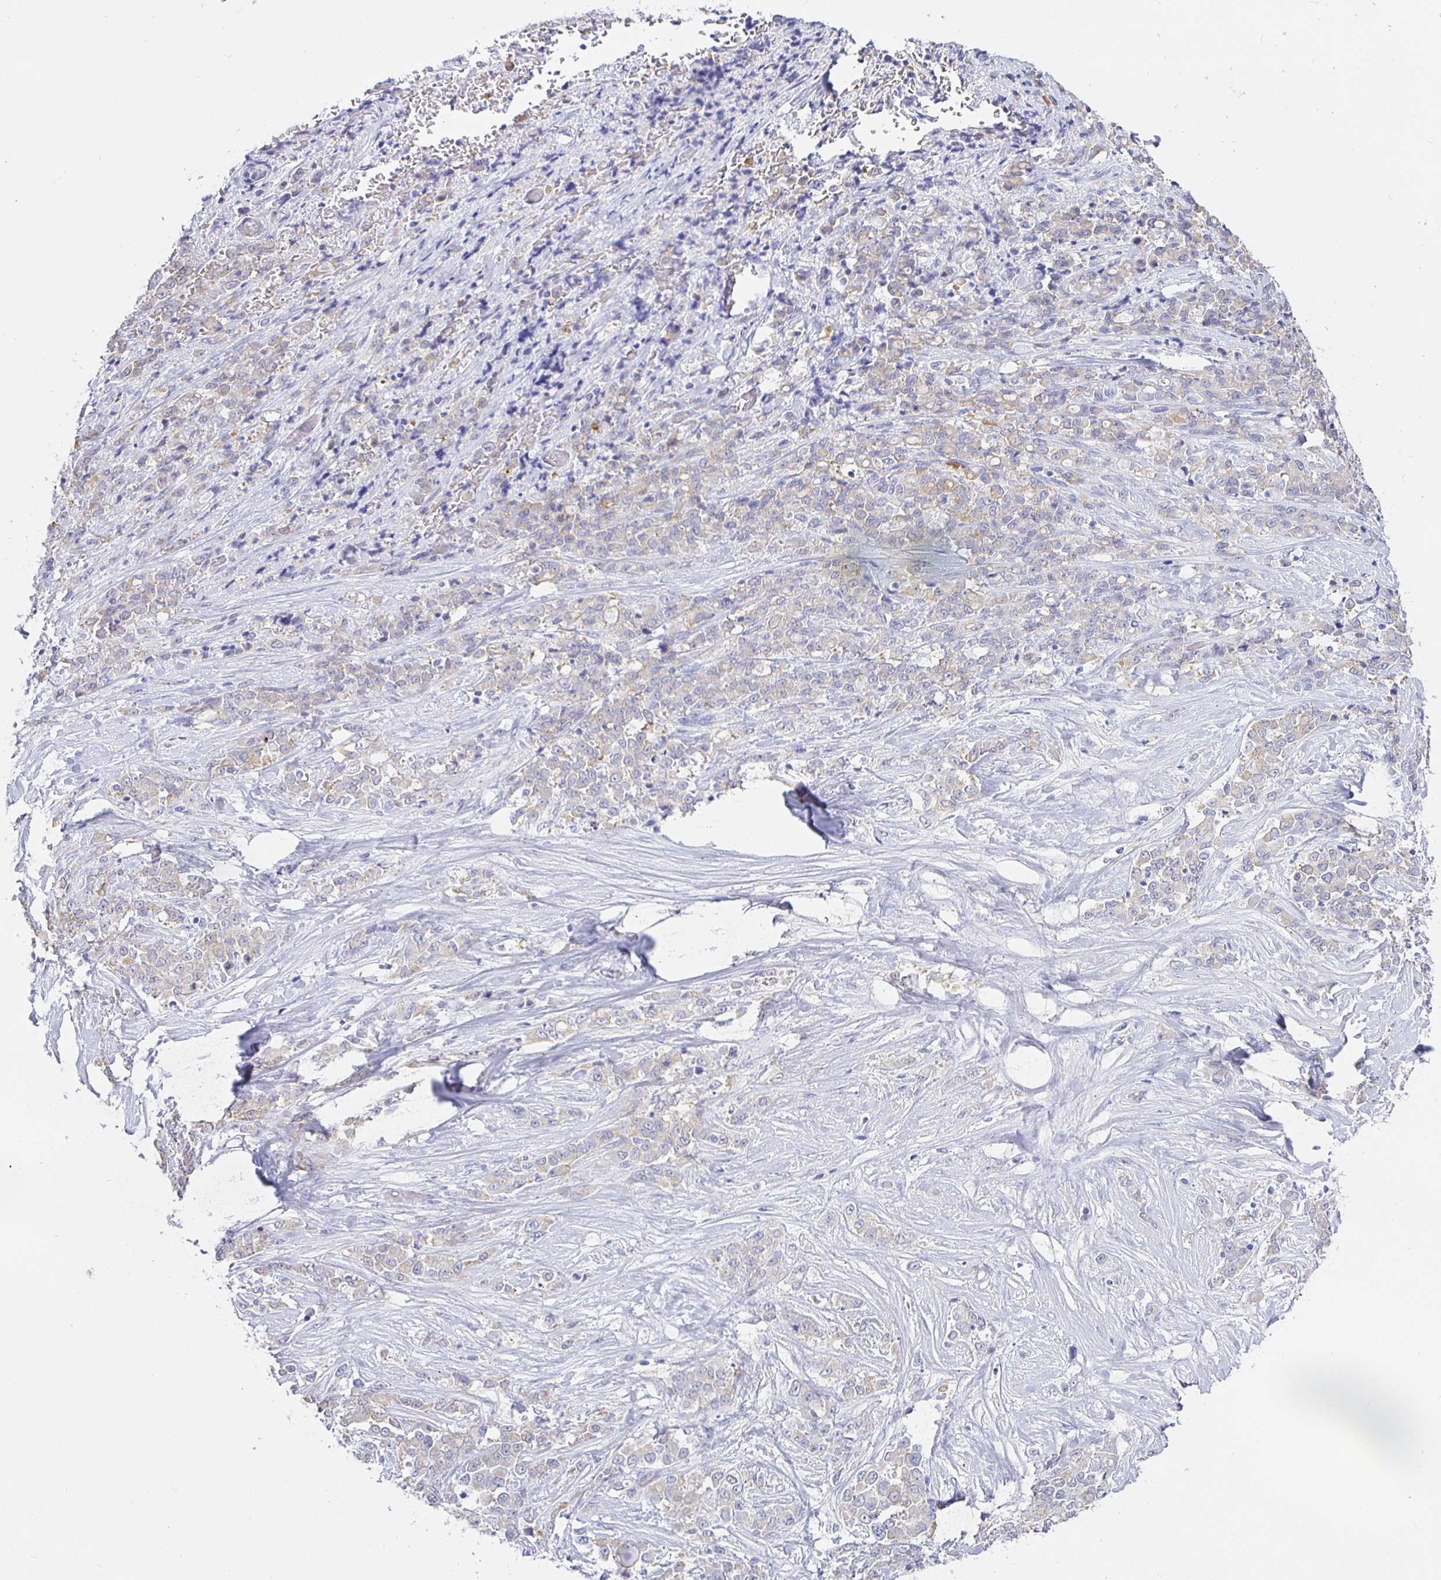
{"staining": {"intensity": "weak", "quantity": "25%-75%", "location": "cytoplasmic/membranous"}, "tissue": "stomach cancer", "cell_type": "Tumor cells", "image_type": "cancer", "snomed": [{"axis": "morphology", "description": "Adenocarcinoma, NOS"}, {"axis": "topography", "description": "Stomach"}], "caption": "Tumor cells reveal low levels of weak cytoplasmic/membranous expression in approximately 25%-75% of cells in stomach adenocarcinoma.", "gene": "EZHIP", "patient": {"sex": "female", "age": 76}}